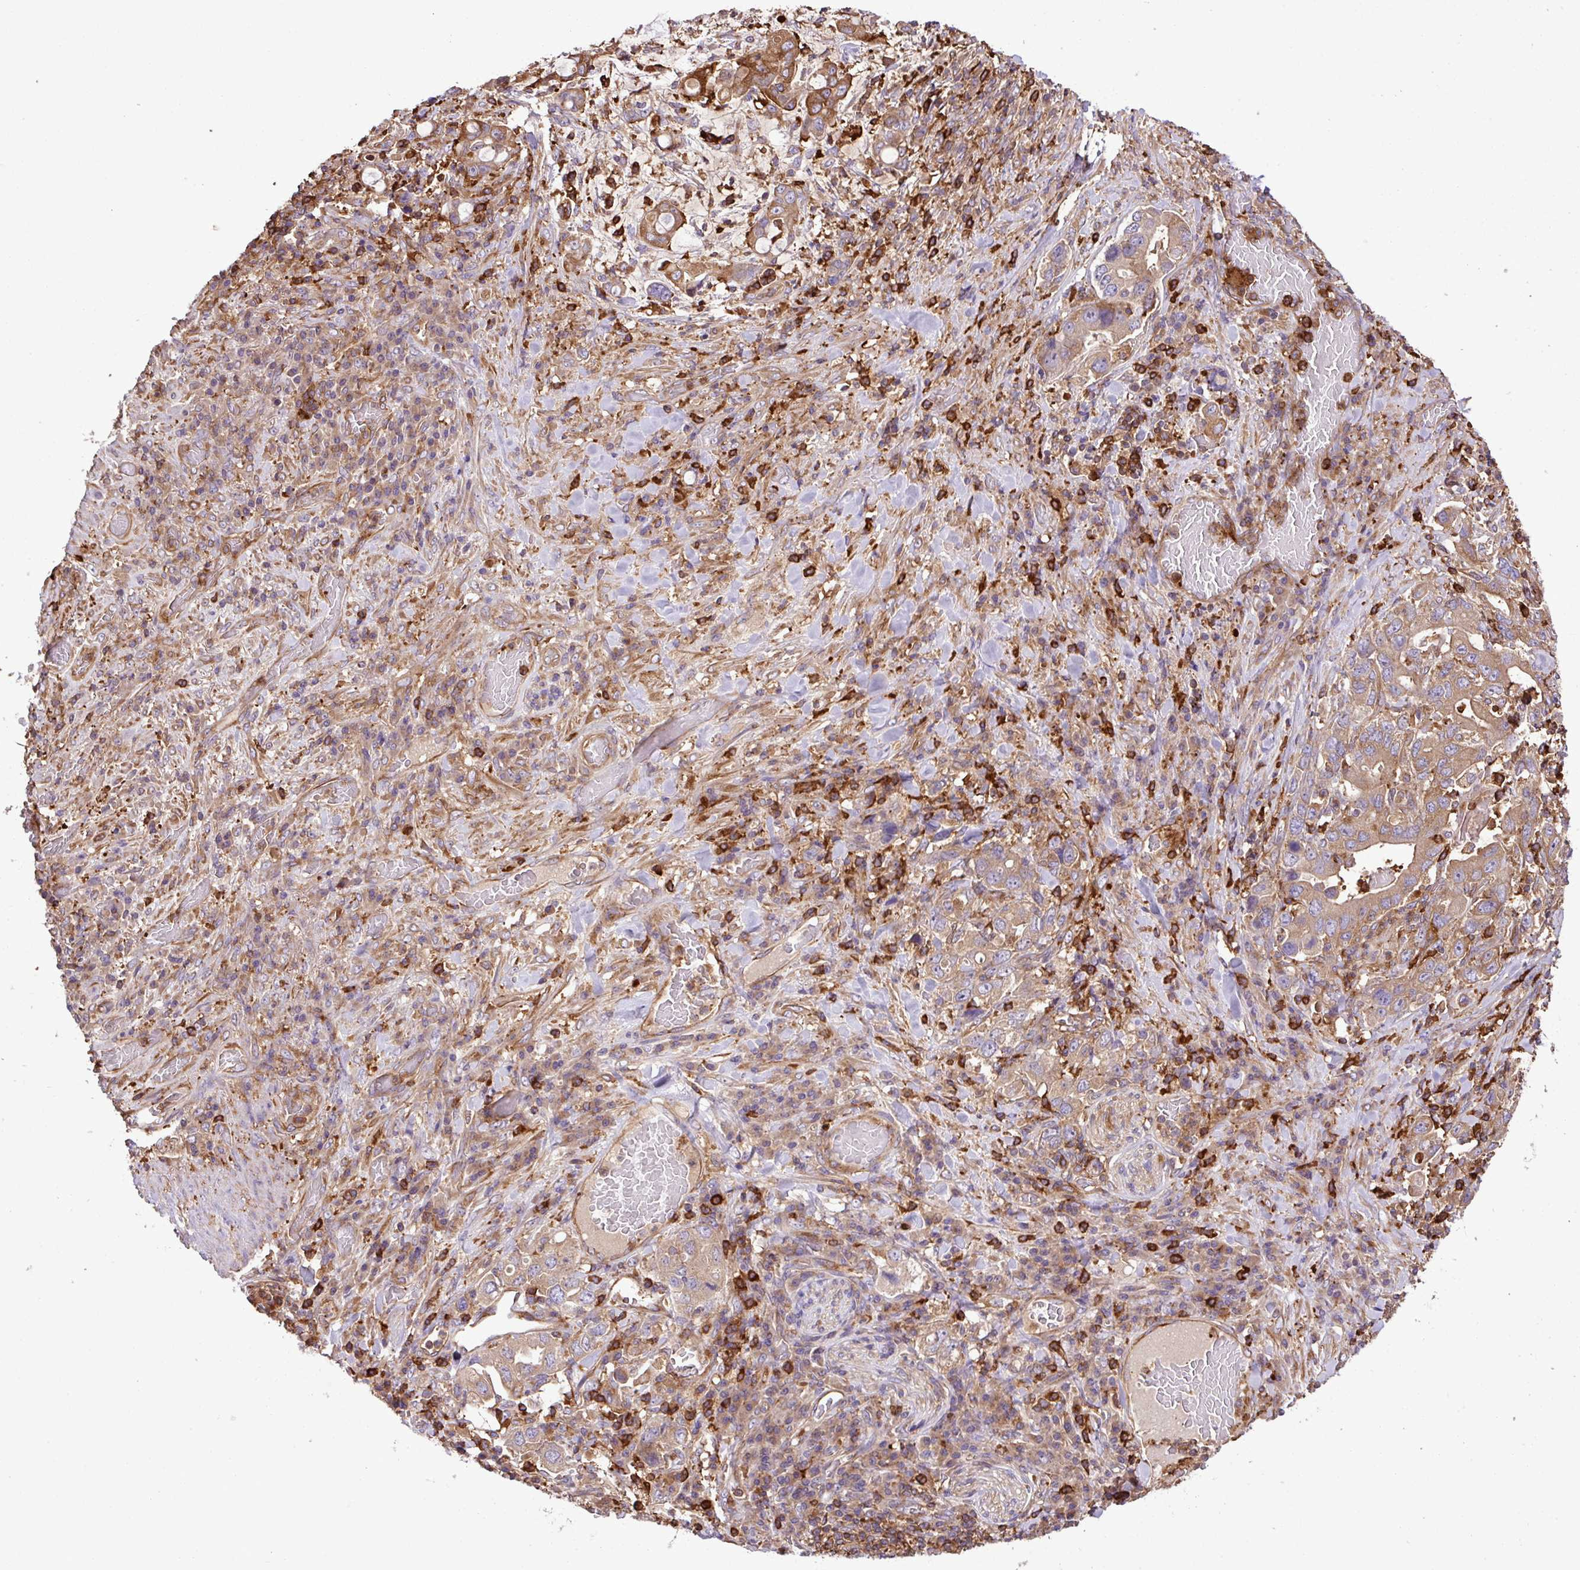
{"staining": {"intensity": "moderate", "quantity": ">75%", "location": "cytoplasmic/membranous"}, "tissue": "stomach cancer", "cell_type": "Tumor cells", "image_type": "cancer", "snomed": [{"axis": "morphology", "description": "Adenocarcinoma, NOS"}, {"axis": "topography", "description": "Stomach, upper"}, {"axis": "topography", "description": "Stomach"}], "caption": "Protein expression analysis of human stomach cancer (adenocarcinoma) reveals moderate cytoplasmic/membranous expression in approximately >75% of tumor cells.", "gene": "PGAP6", "patient": {"sex": "male", "age": 62}}